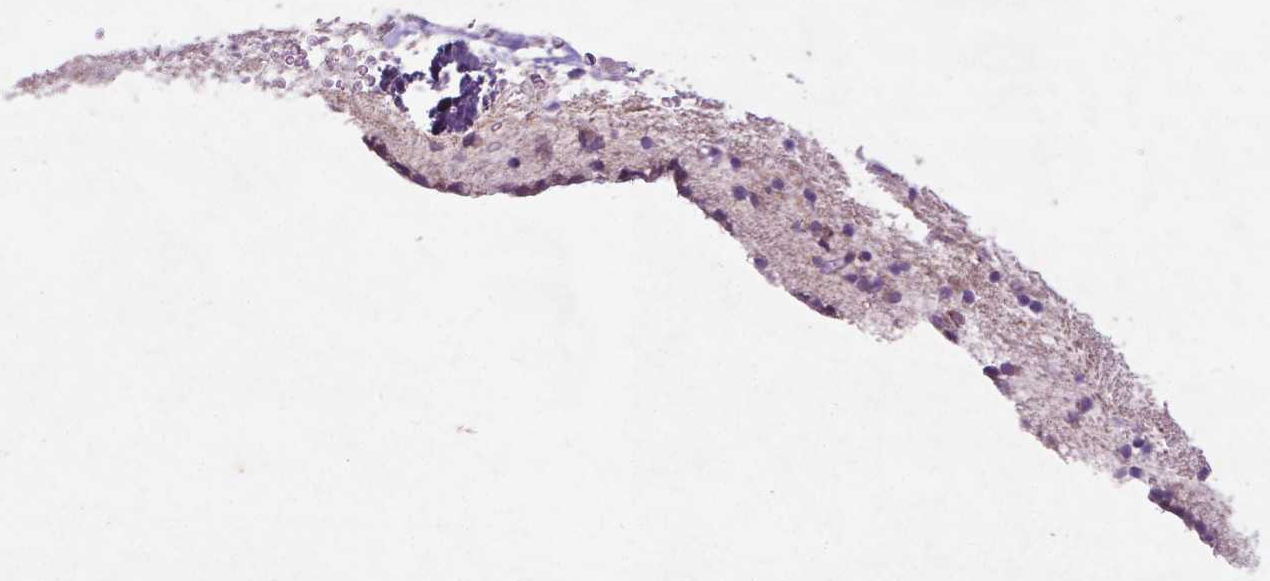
{"staining": {"intensity": "negative", "quantity": "none", "location": "none"}, "tissue": "caudate", "cell_type": "Glial cells", "image_type": "normal", "snomed": [{"axis": "morphology", "description": "Normal tissue, NOS"}, {"axis": "topography", "description": "Lateral ventricle wall"}], "caption": "Immunohistochemistry histopathology image of normal caudate stained for a protein (brown), which exhibits no staining in glial cells.", "gene": "ATG4D", "patient": {"sex": "female", "age": 42}}